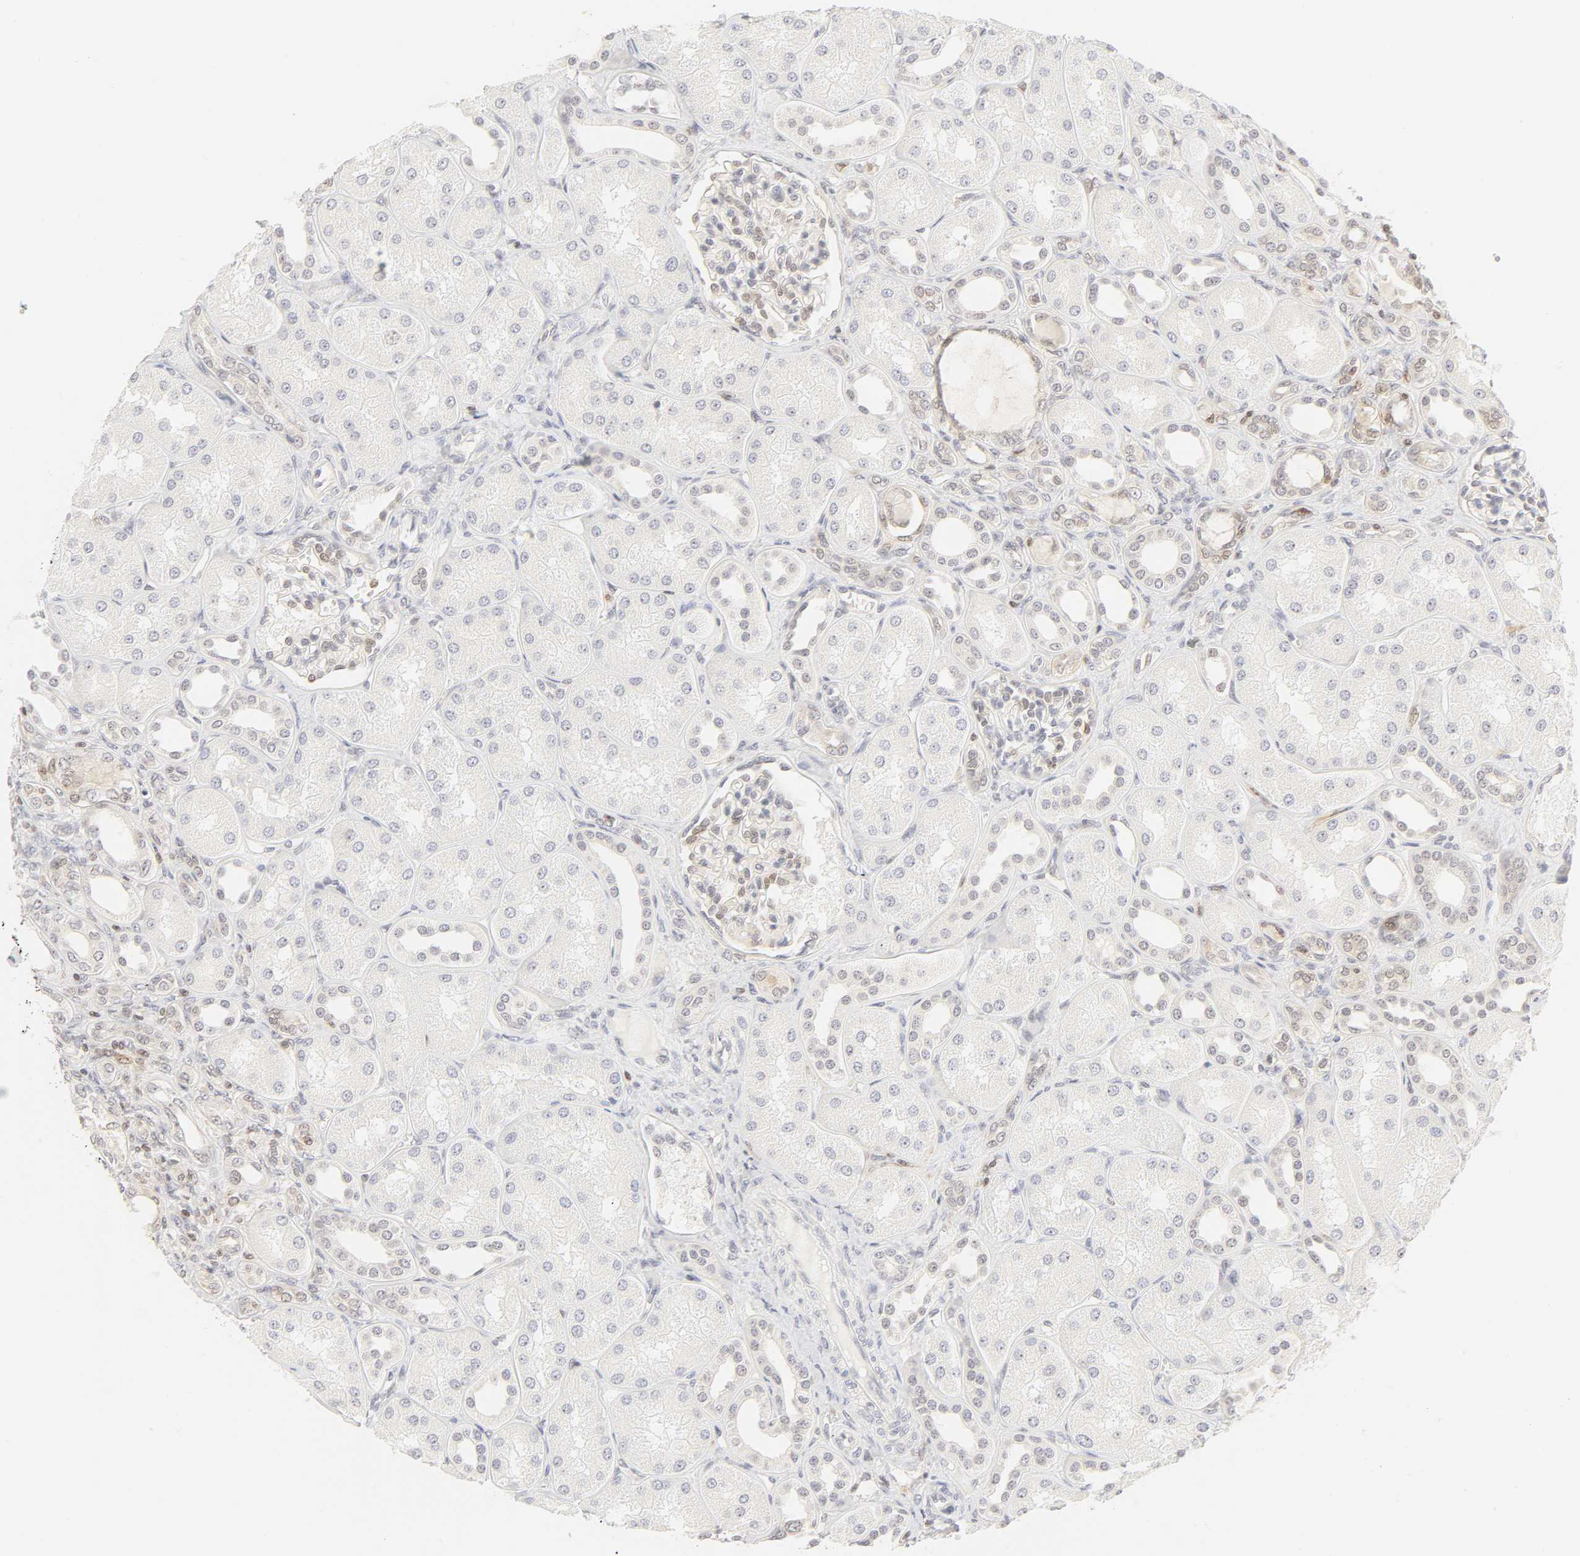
{"staining": {"intensity": "weak", "quantity": "<25%", "location": "cytoplasmic/membranous"}, "tissue": "kidney", "cell_type": "Cells in glomeruli", "image_type": "normal", "snomed": [{"axis": "morphology", "description": "Normal tissue, NOS"}, {"axis": "topography", "description": "Kidney"}], "caption": "Immunohistochemical staining of unremarkable human kidney reveals no significant positivity in cells in glomeruli.", "gene": "KIF2A", "patient": {"sex": "male", "age": 7}}